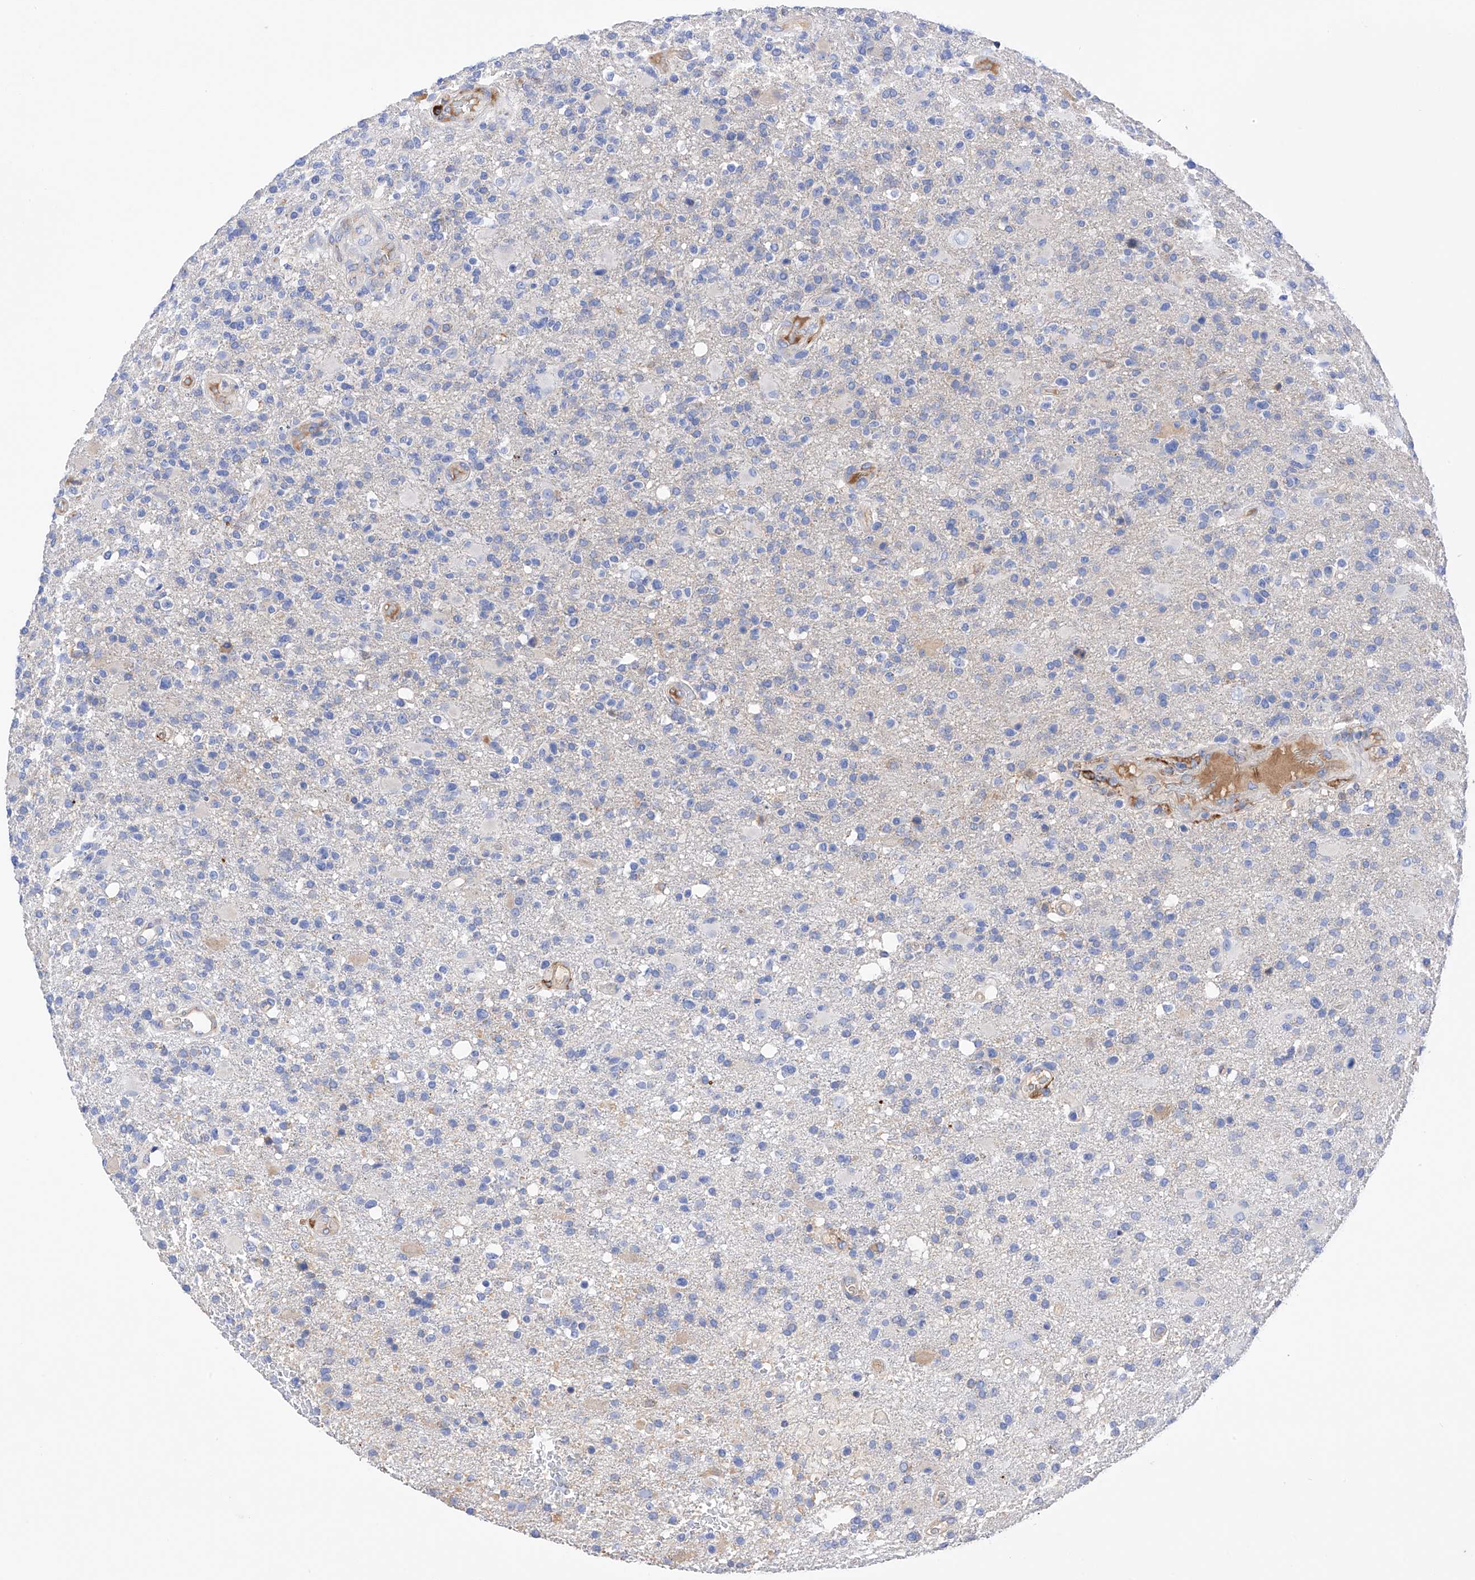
{"staining": {"intensity": "negative", "quantity": "none", "location": "none"}, "tissue": "glioma", "cell_type": "Tumor cells", "image_type": "cancer", "snomed": [{"axis": "morphology", "description": "Glioma, malignant, High grade"}, {"axis": "topography", "description": "Brain"}], "caption": "Human glioma stained for a protein using IHC displays no staining in tumor cells.", "gene": "PDIA5", "patient": {"sex": "male", "age": 72}}